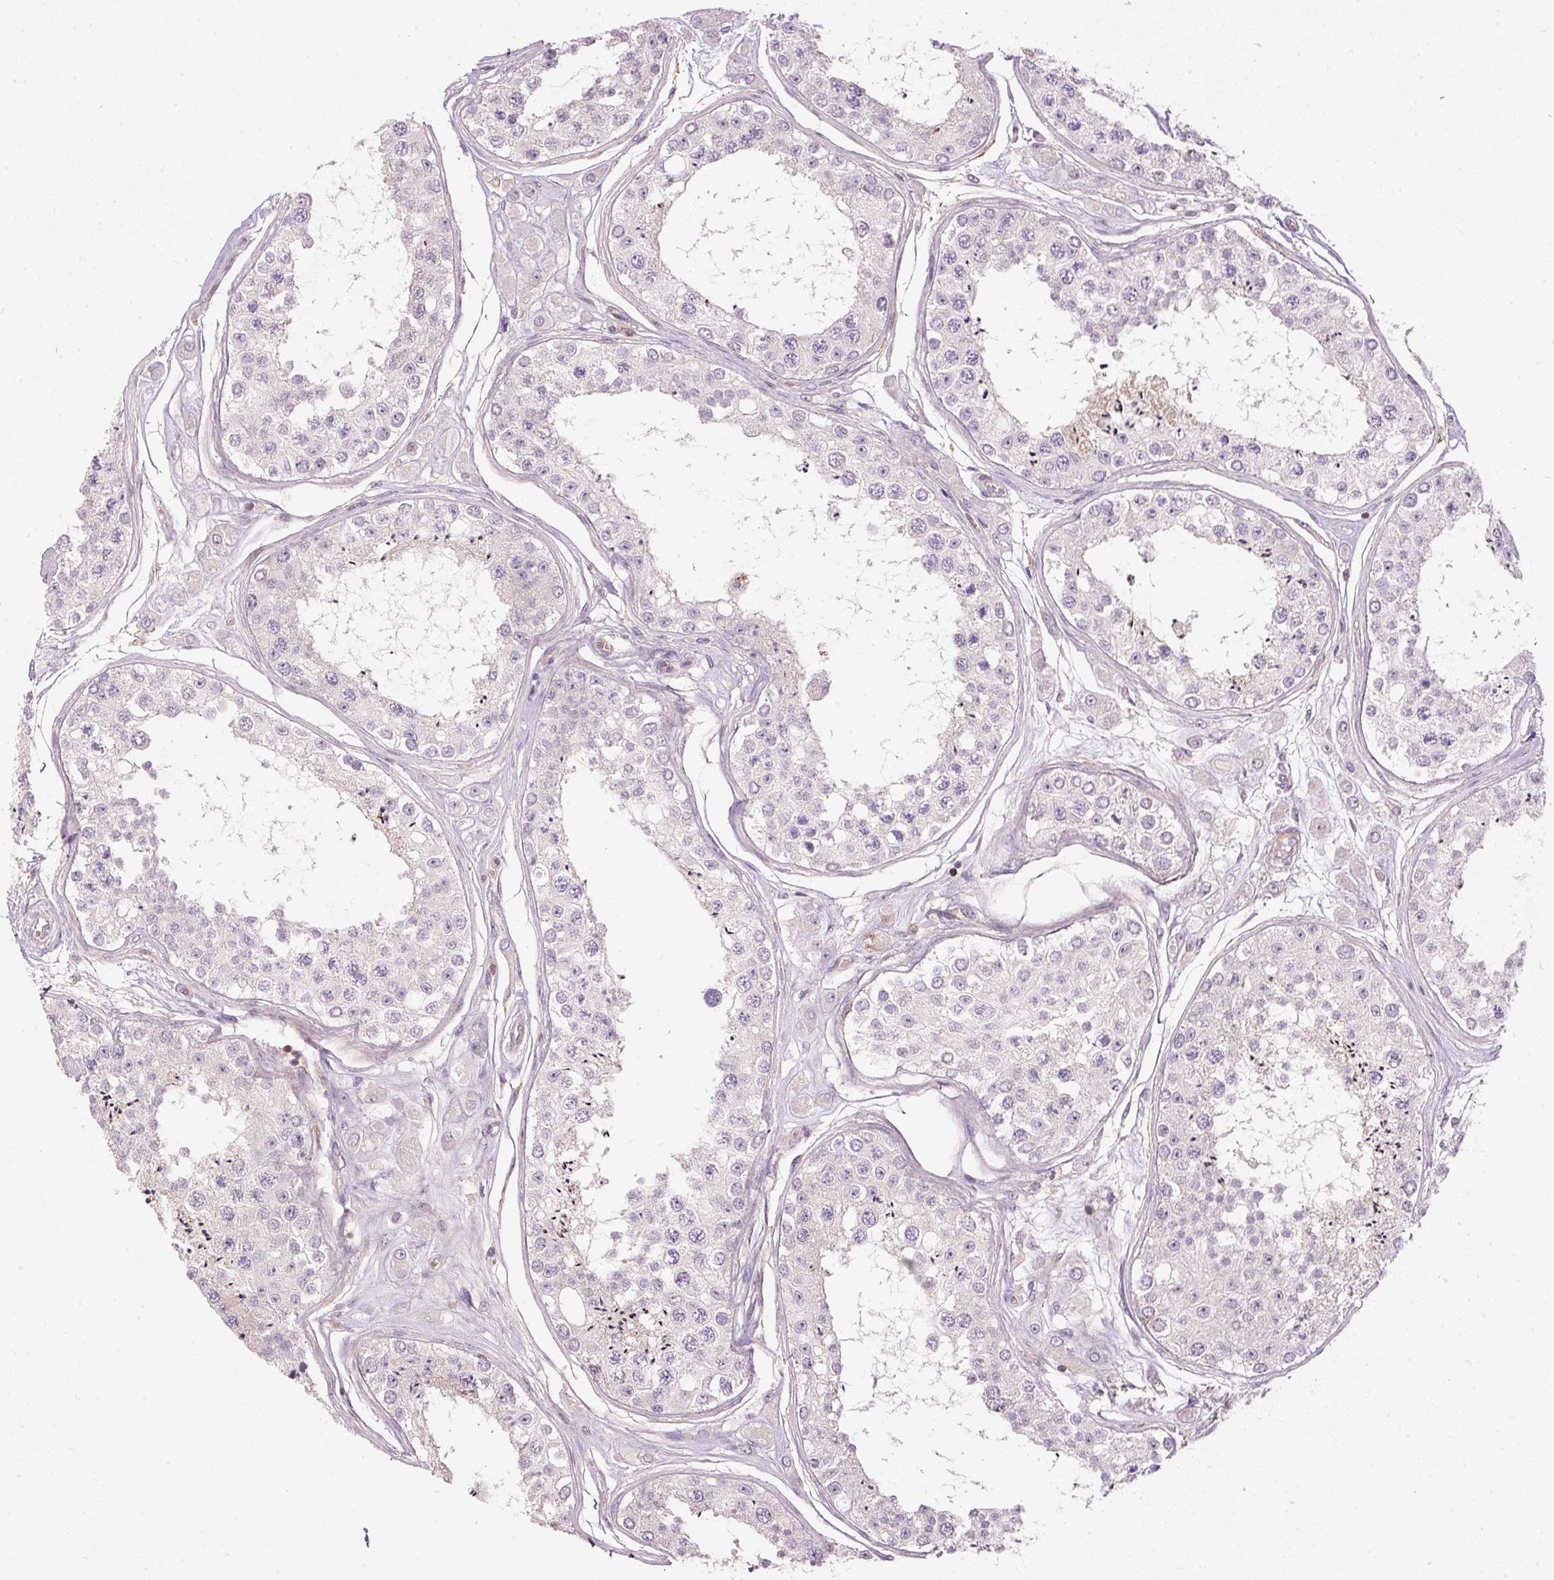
{"staining": {"intensity": "negative", "quantity": "none", "location": "none"}, "tissue": "testis", "cell_type": "Cells in seminiferous ducts", "image_type": "normal", "snomed": [{"axis": "morphology", "description": "Normal tissue, NOS"}, {"axis": "topography", "description": "Testis"}], "caption": "DAB (3,3'-diaminobenzidine) immunohistochemical staining of unremarkable testis exhibits no significant positivity in cells in seminiferous ducts.", "gene": "SIPA1", "patient": {"sex": "male", "age": 25}}